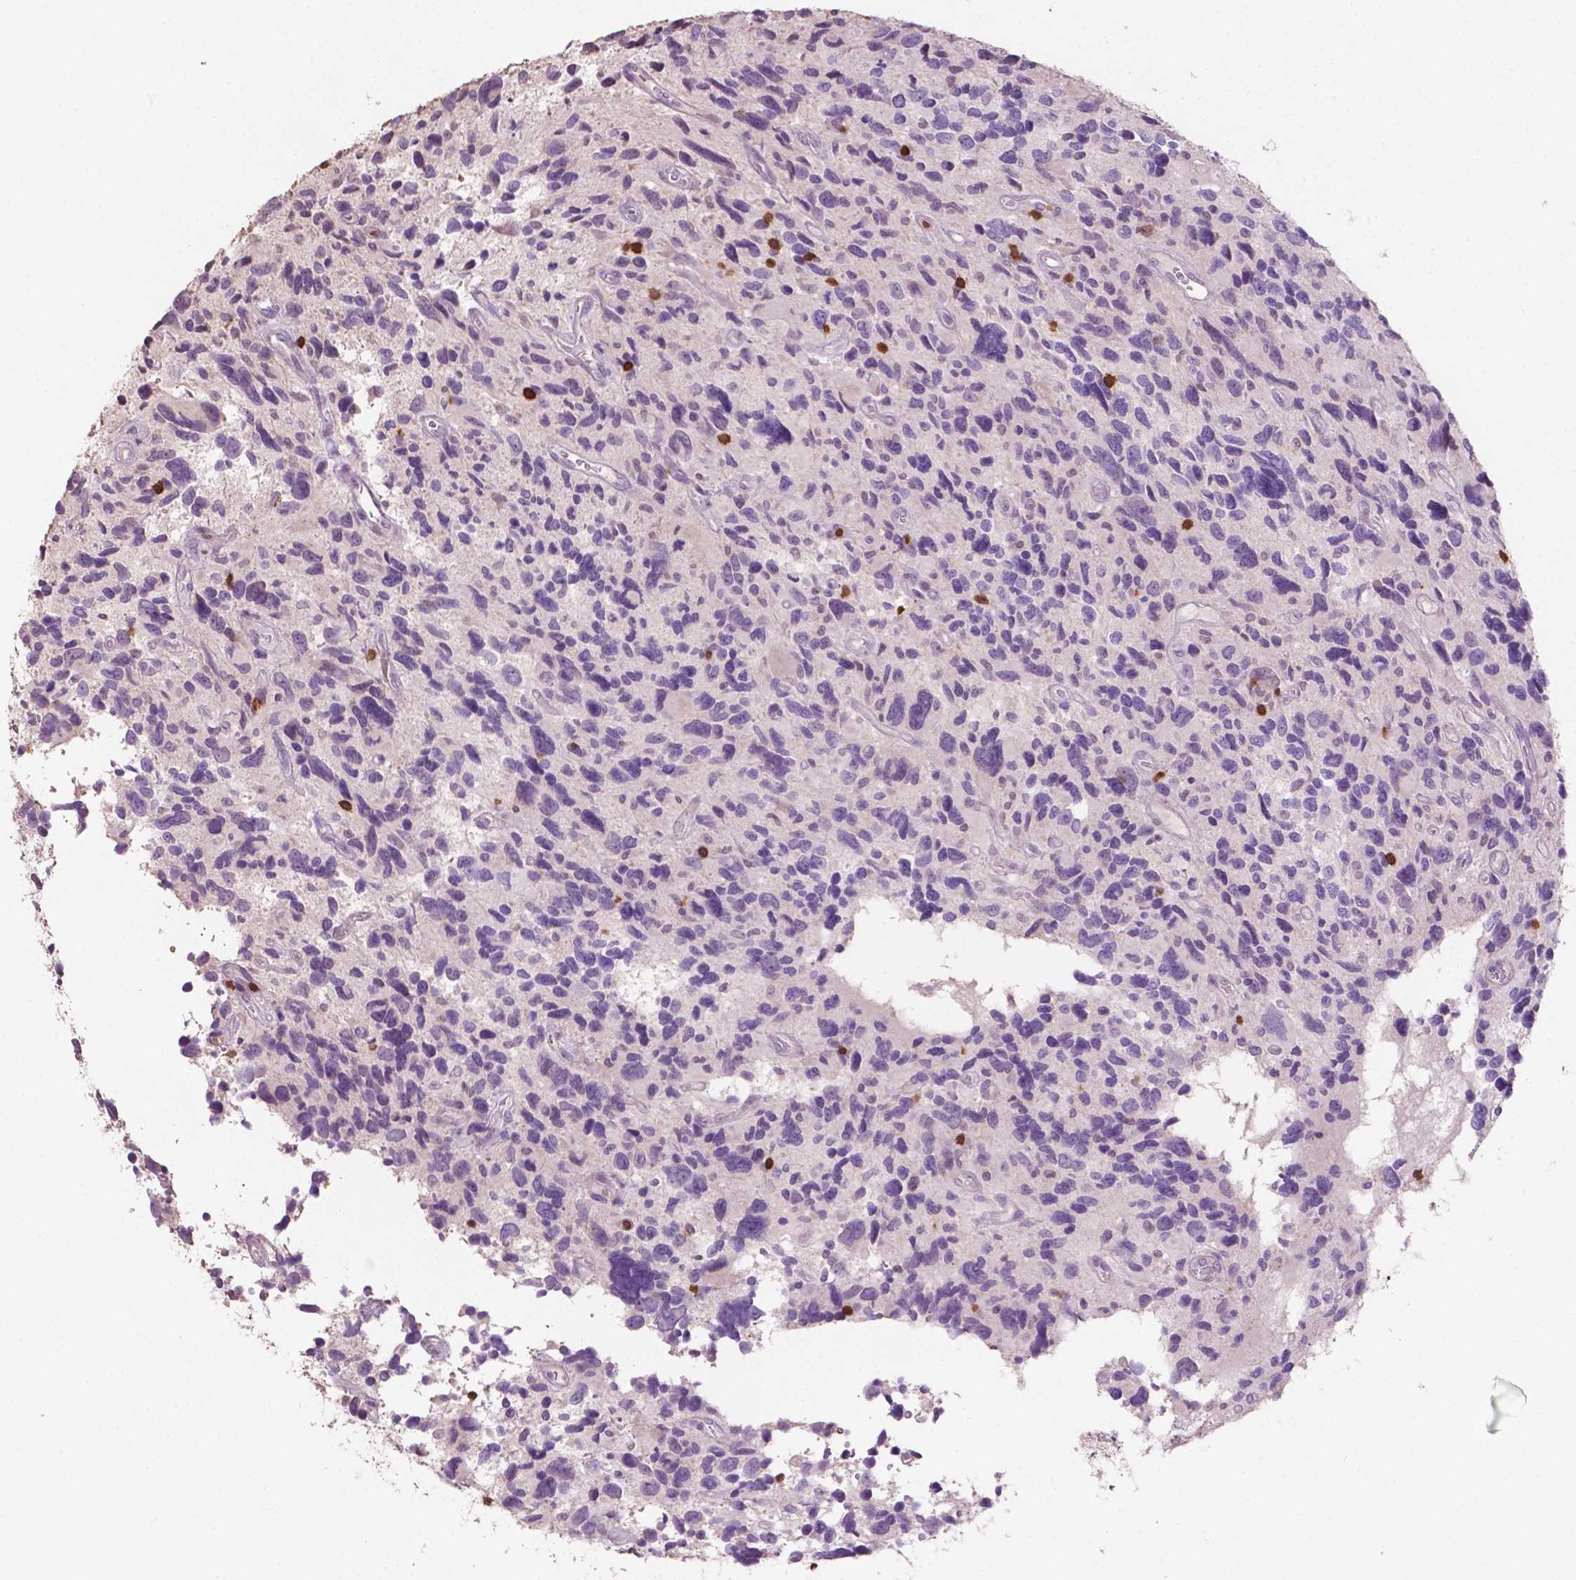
{"staining": {"intensity": "negative", "quantity": "none", "location": "none"}, "tissue": "glioma", "cell_type": "Tumor cells", "image_type": "cancer", "snomed": [{"axis": "morphology", "description": "Glioma, malignant, High grade"}, {"axis": "topography", "description": "Brain"}], "caption": "The IHC photomicrograph has no significant positivity in tumor cells of glioma tissue. Brightfield microscopy of immunohistochemistry stained with DAB (3,3'-diaminobenzidine) (brown) and hematoxylin (blue), captured at high magnification.", "gene": "TBC1D10C", "patient": {"sex": "male", "age": 46}}